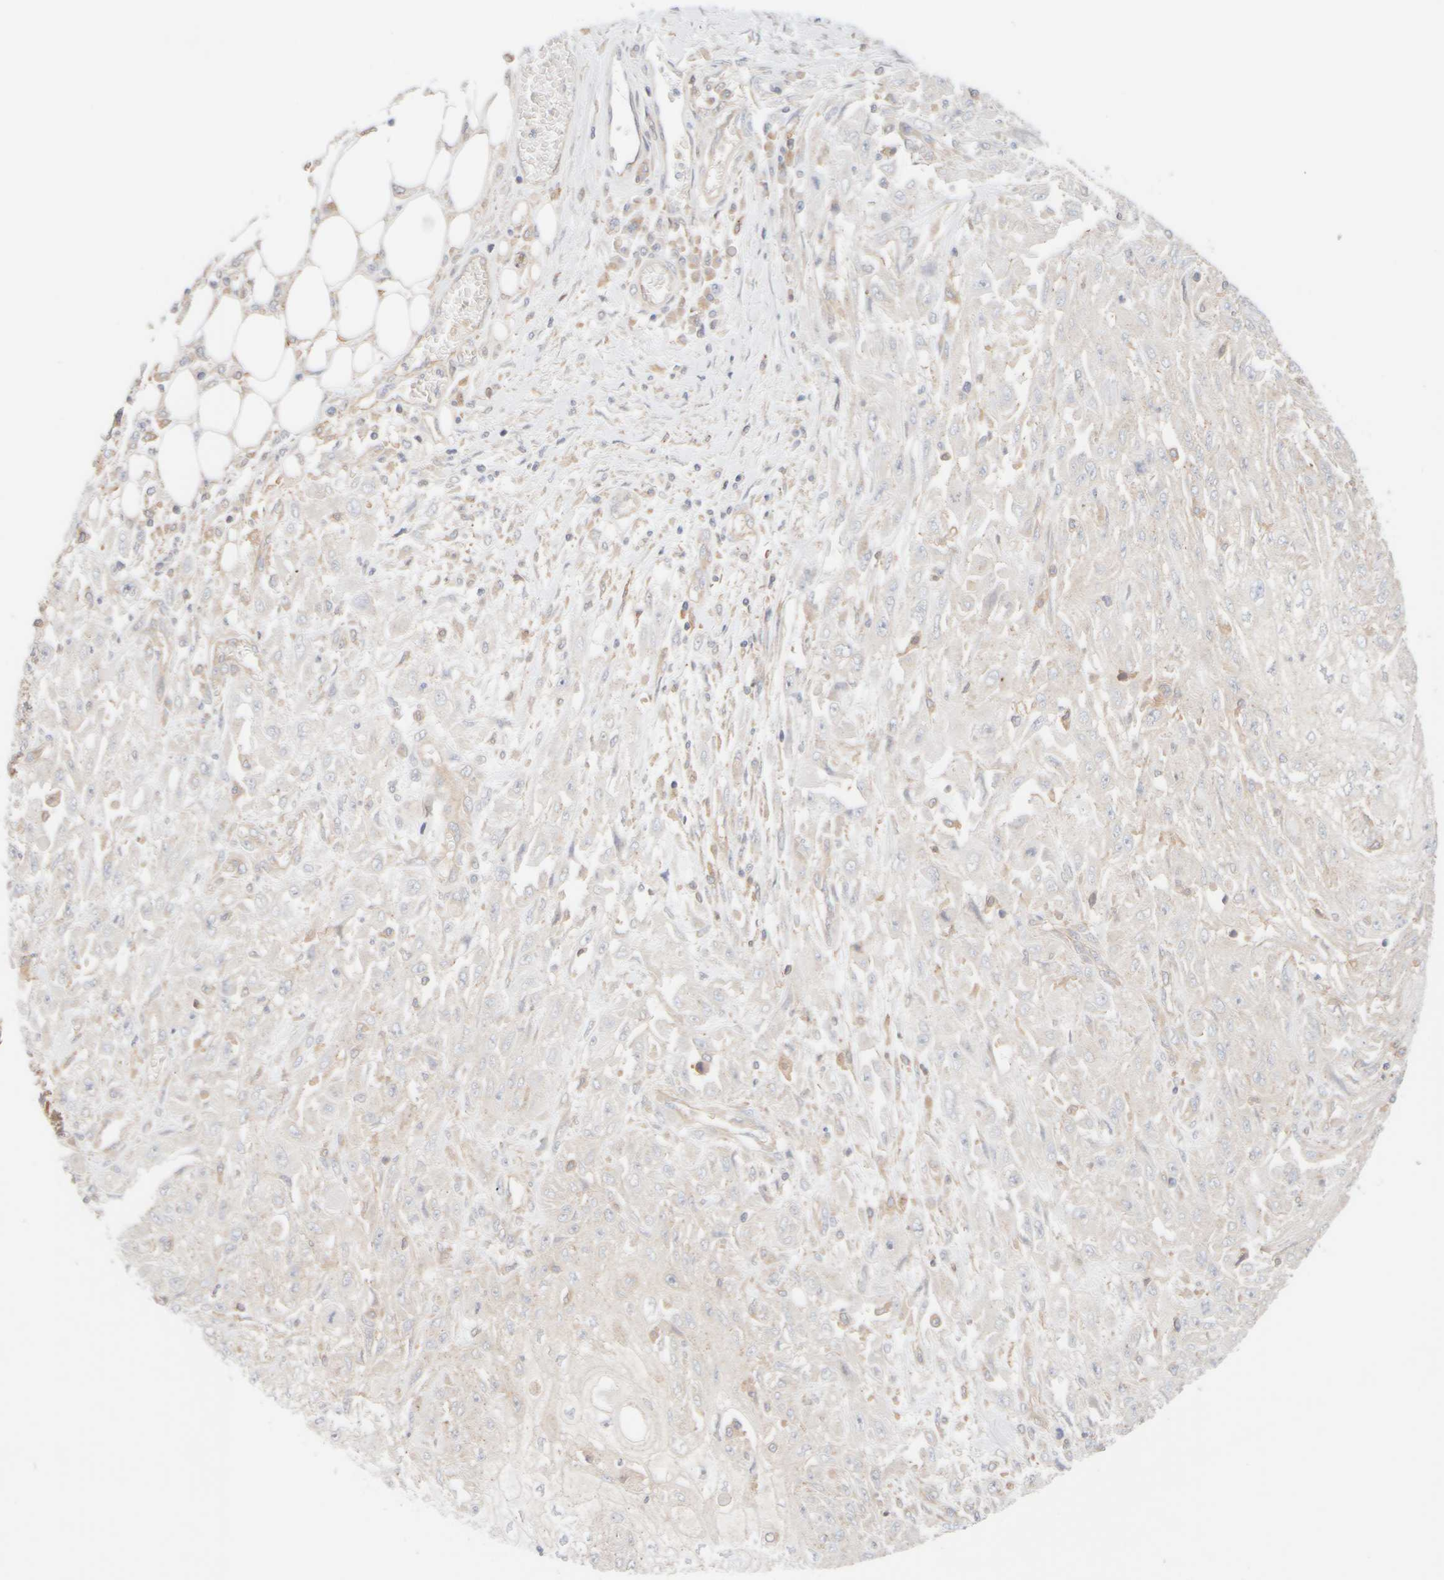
{"staining": {"intensity": "negative", "quantity": "none", "location": "none"}, "tissue": "skin cancer", "cell_type": "Tumor cells", "image_type": "cancer", "snomed": [{"axis": "morphology", "description": "Squamous cell carcinoma, NOS"}, {"axis": "morphology", "description": "Squamous cell carcinoma, metastatic, NOS"}, {"axis": "topography", "description": "Skin"}, {"axis": "topography", "description": "Lymph node"}], "caption": "A high-resolution image shows immunohistochemistry (IHC) staining of metastatic squamous cell carcinoma (skin), which displays no significant staining in tumor cells.", "gene": "RABEP1", "patient": {"sex": "male", "age": 75}}